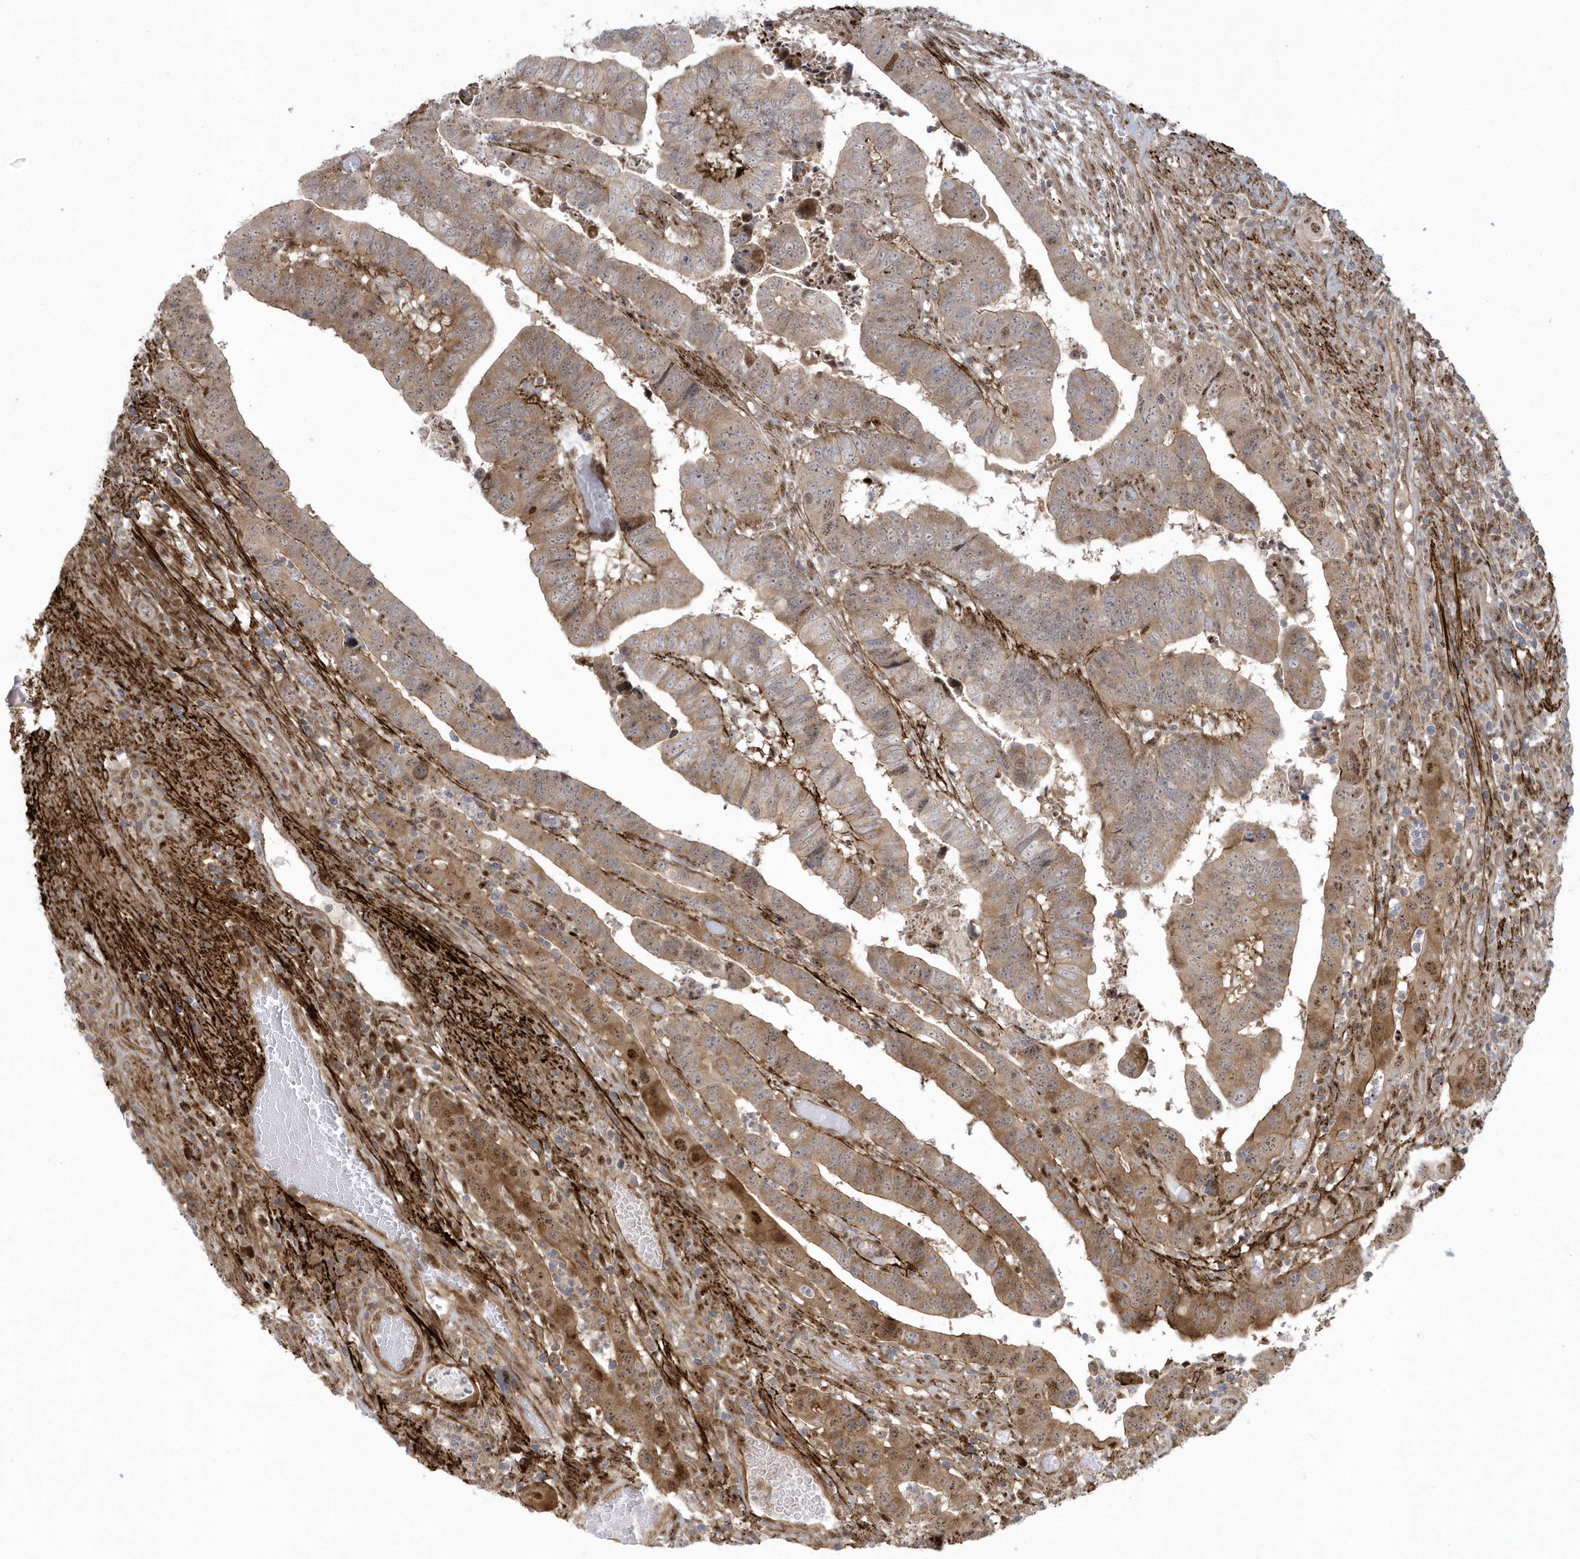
{"staining": {"intensity": "moderate", "quantity": ">75%", "location": "cytoplasmic/membranous,nuclear"}, "tissue": "colorectal cancer", "cell_type": "Tumor cells", "image_type": "cancer", "snomed": [{"axis": "morphology", "description": "Normal tissue, NOS"}, {"axis": "morphology", "description": "Adenocarcinoma, NOS"}, {"axis": "topography", "description": "Rectum"}], "caption": "High-magnification brightfield microscopy of colorectal cancer stained with DAB (3,3'-diaminobenzidine) (brown) and counterstained with hematoxylin (blue). tumor cells exhibit moderate cytoplasmic/membranous and nuclear staining is present in about>75% of cells. (DAB (3,3'-diaminobenzidine) IHC with brightfield microscopy, high magnification).", "gene": "MASP2", "patient": {"sex": "female", "age": 65}}